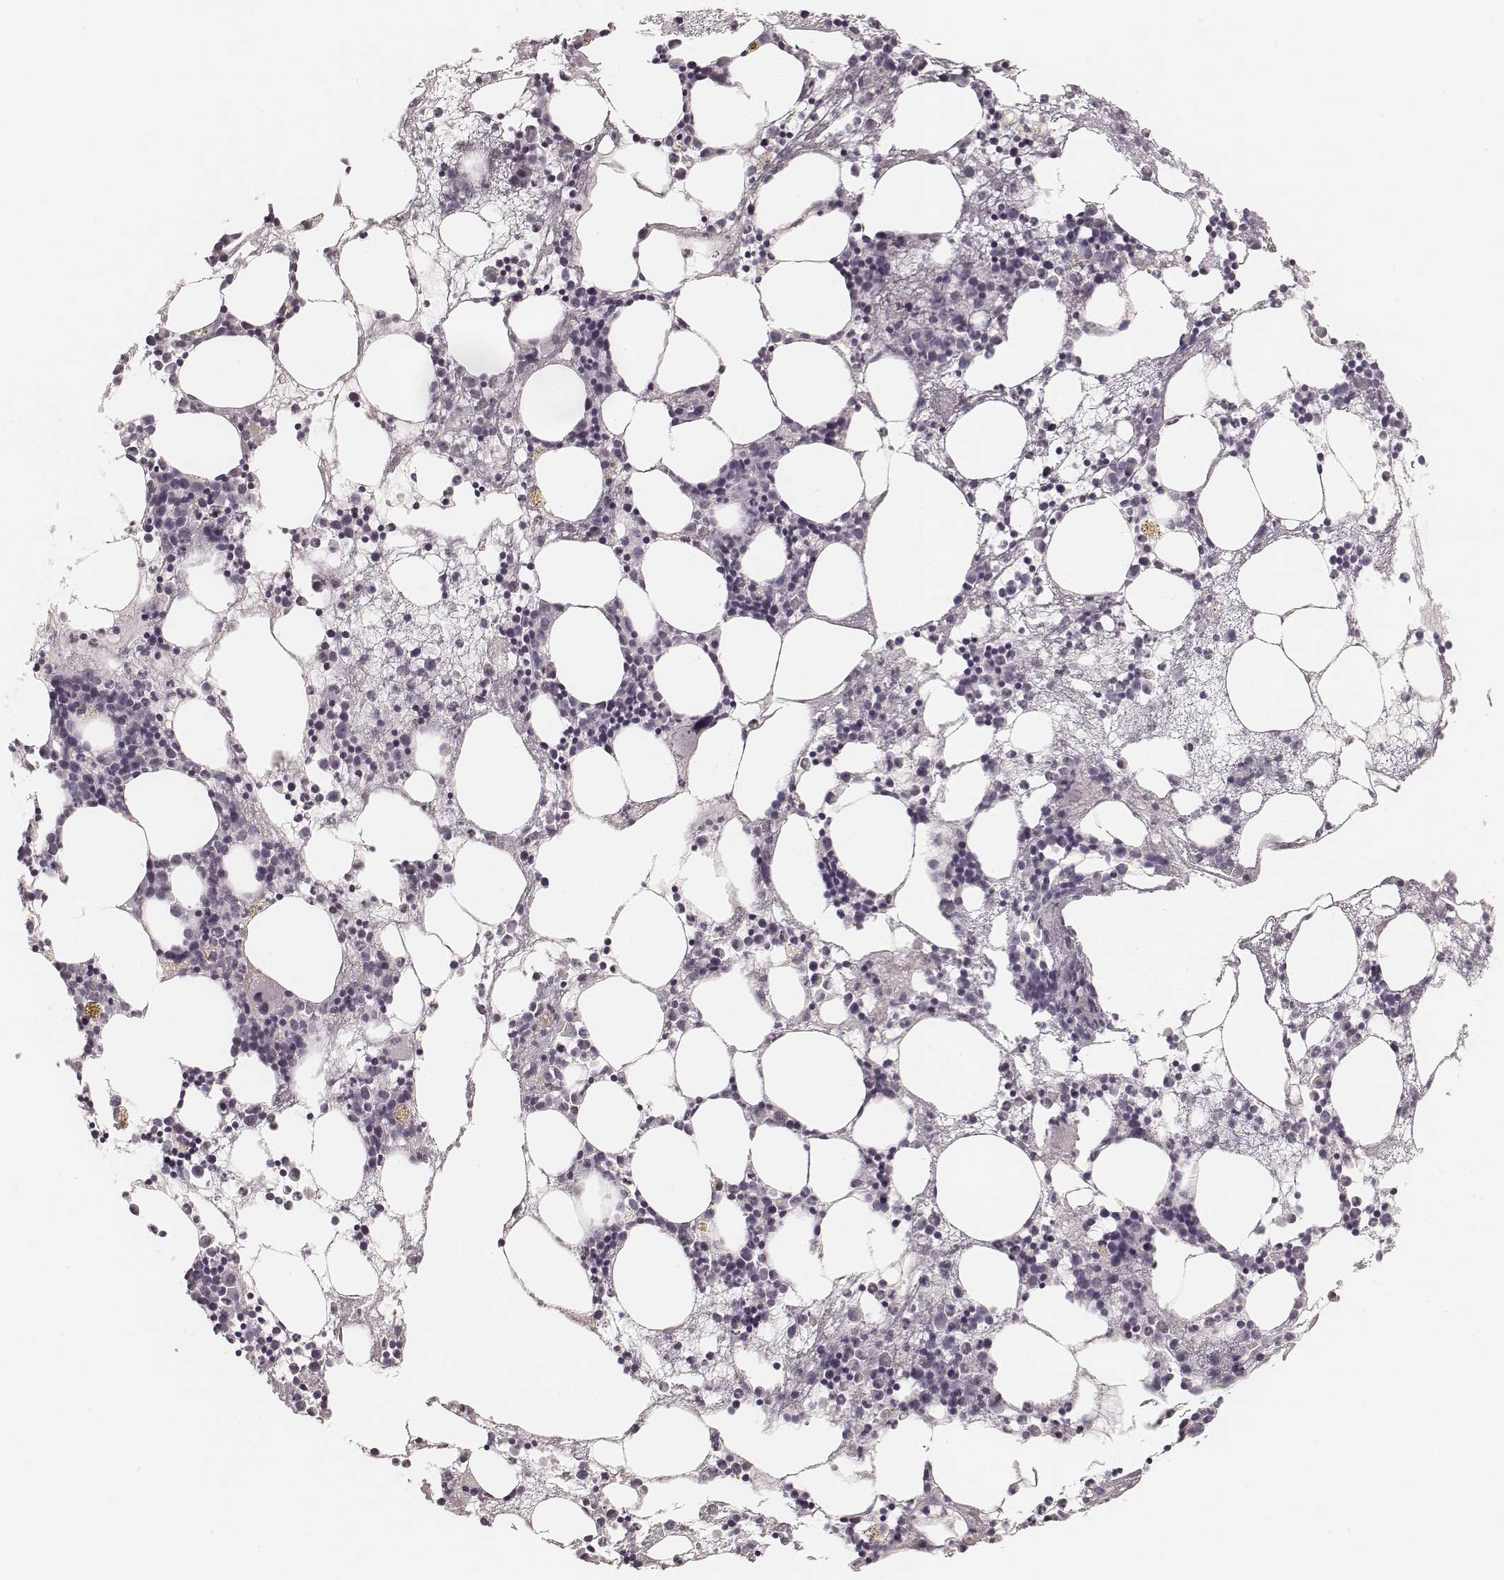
{"staining": {"intensity": "negative", "quantity": "none", "location": "none"}, "tissue": "bone marrow", "cell_type": "Hematopoietic cells", "image_type": "normal", "snomed": [{"axis": "morphology", "description": "Normal tissue, NOS"}, {"axis": "topography", "description": "Bone marrow"}], "caption": "The immunohistochemistry image has no significant positivity in hematopoietic cells of bone marrow.", "gene": "SPATA24", "patient": {"sex": "male", "age": 54}}